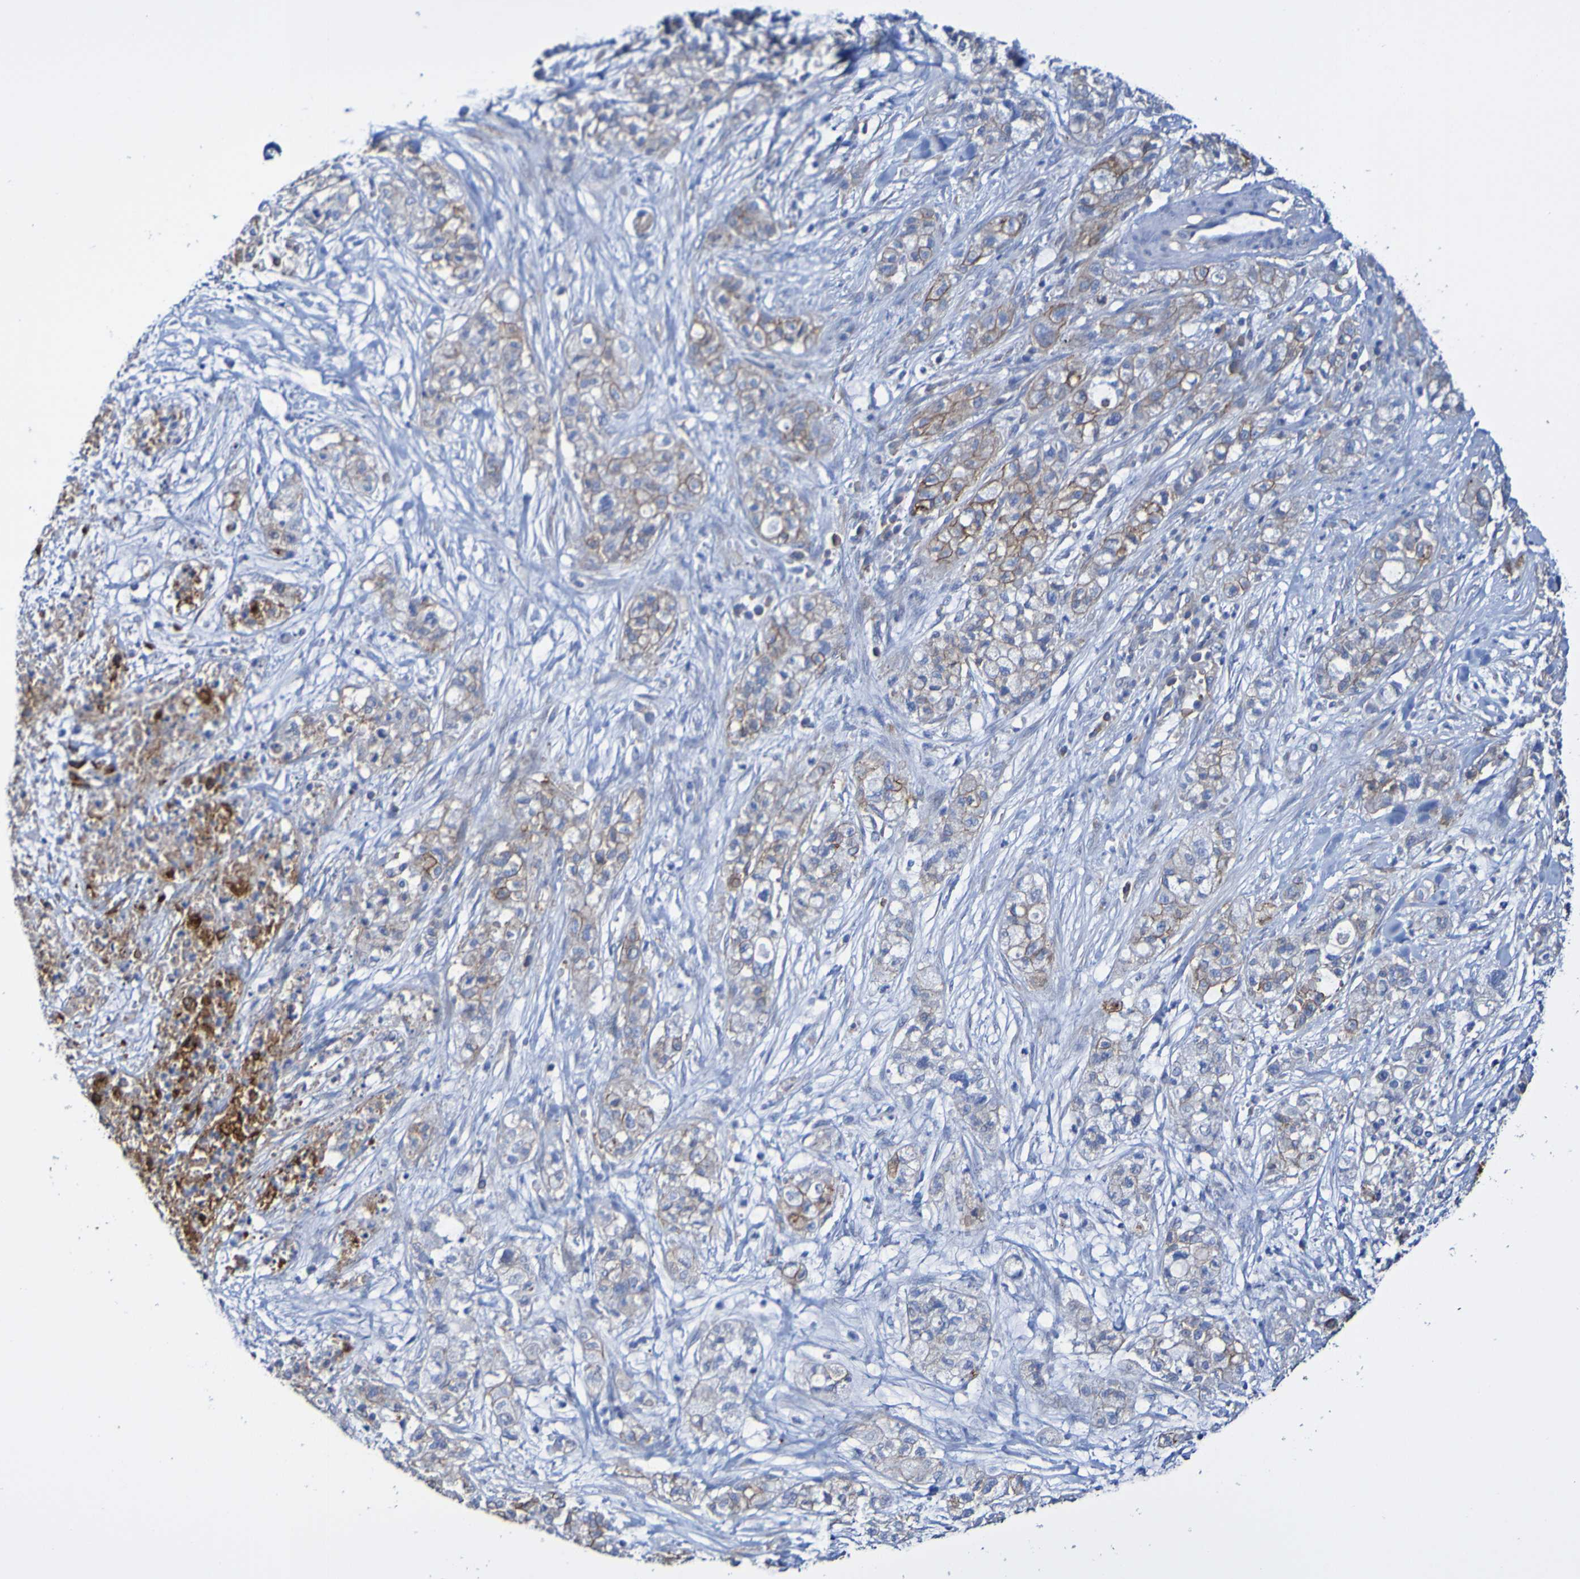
{"staining": {"intensity": "moderate", "quantity": "25%-75%", "location": "cytoplasmic/membranous"}, "tissue": "pancreatic cancer", "cell_type": "Tumor cells", "image_type": "cancer", "snomed": [{"axis": "morphology", "description": "Adenocarcinoma, NOS"}, {"axis": "topography", "description": "Pancreas"}], "caption": "IHC image of human pancreatic cancer (adenocarcinoma) stained for a protein (brown), which shows medium levels of moderate cytoplasmic/membranous positivity in approximately 25%-75% of tumor cells.", "gene": "SLC3A2", "patient": {"sex": "female", "age": 78}}